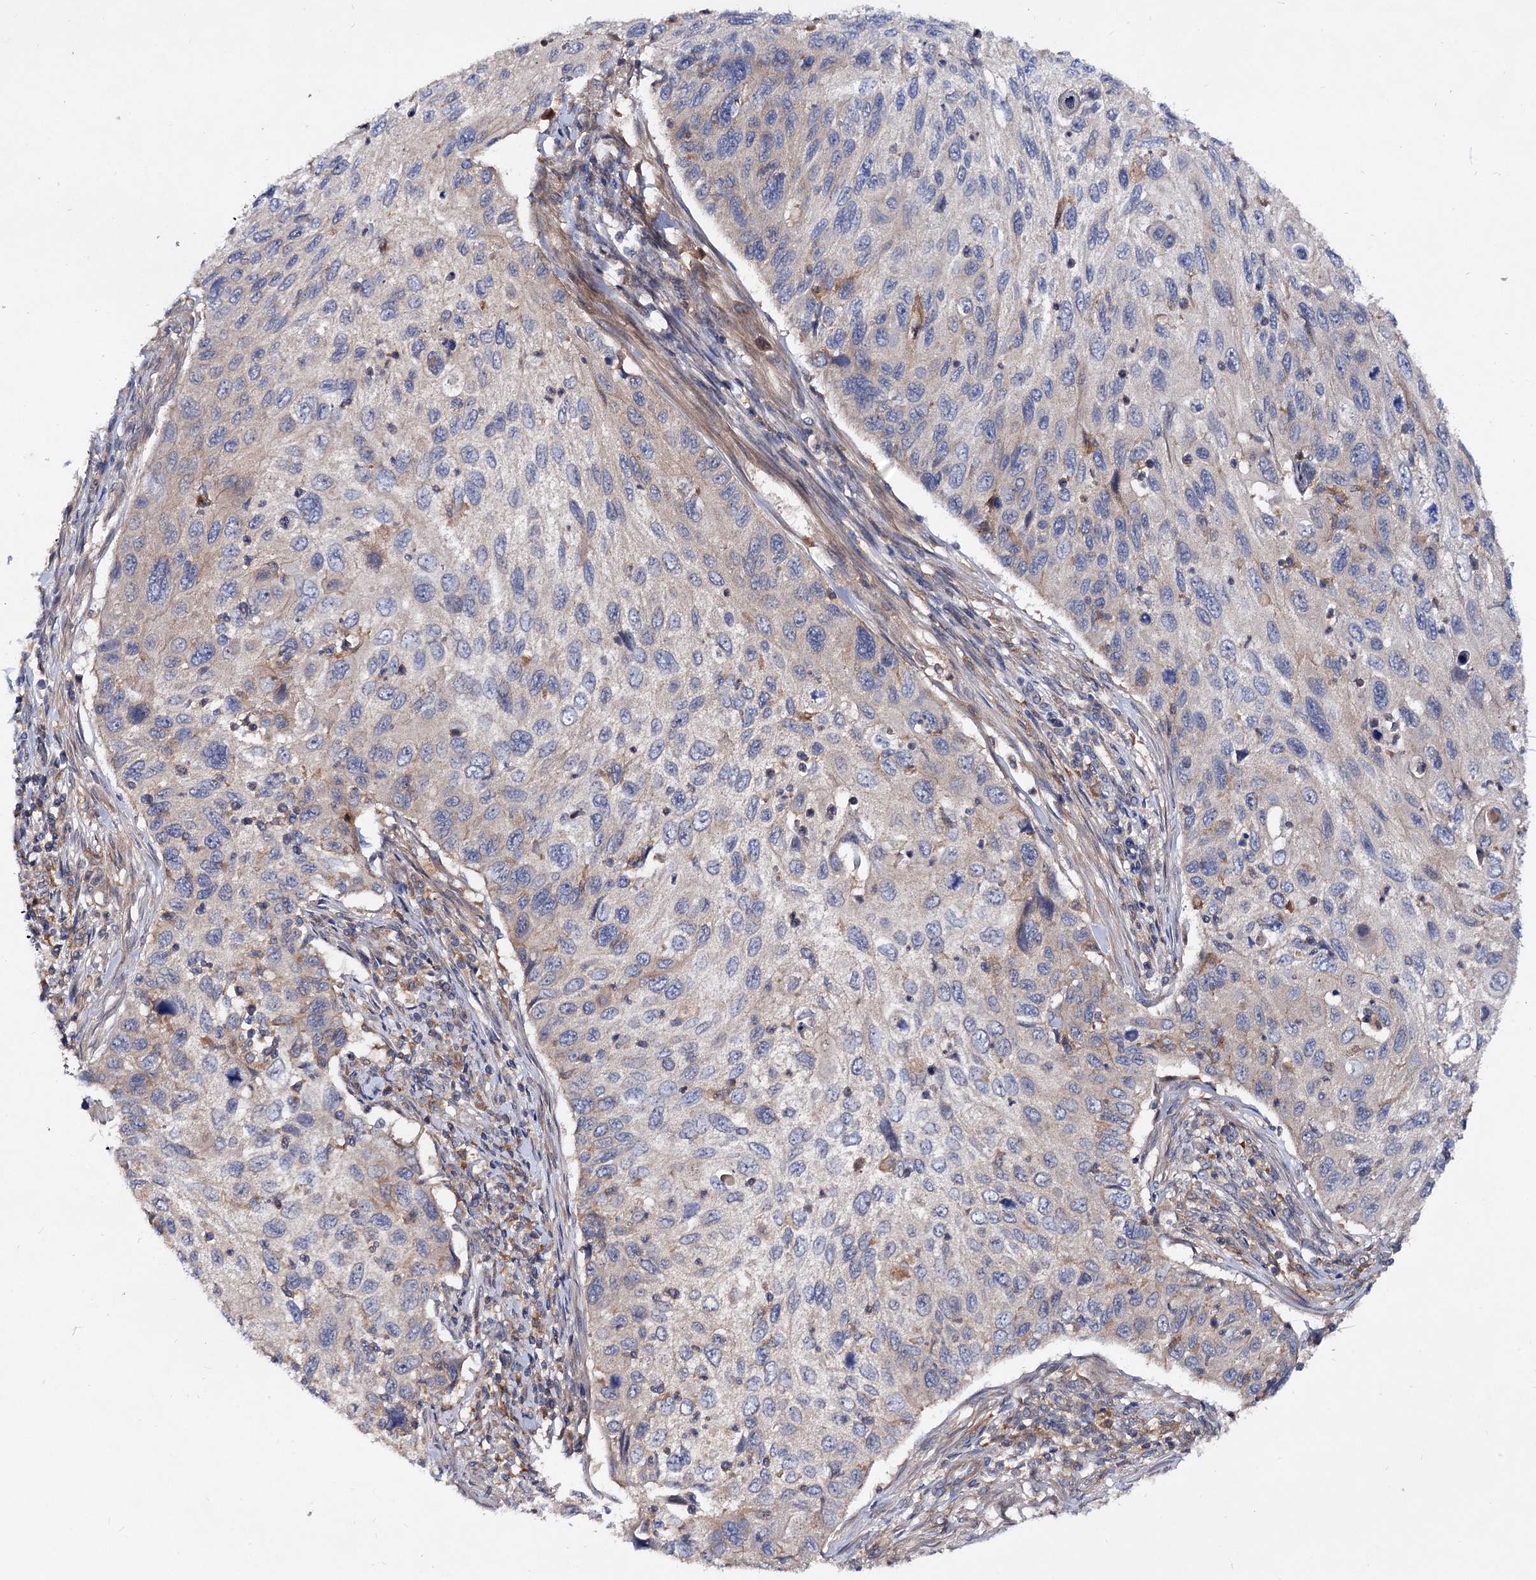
{"staining": {"intensity": "negative", "quantity": "none", "location": "none"}, "tissue": "cervical cancer", "cell_type": "Tumor cells", "image_type": "cancer", "snomed": [{"axis": "morphology", "description": "Squamous cell carcinoma, NOS"}, {"axis": "topography", "description": "Cervix"}], "caption": "The IHC image has no significant positivity in tumor cells of cervical cancer (squamous cell carcinoma) tissue.", "gene": "VPS29", "patient": {"sex": "female", "age": 70}}